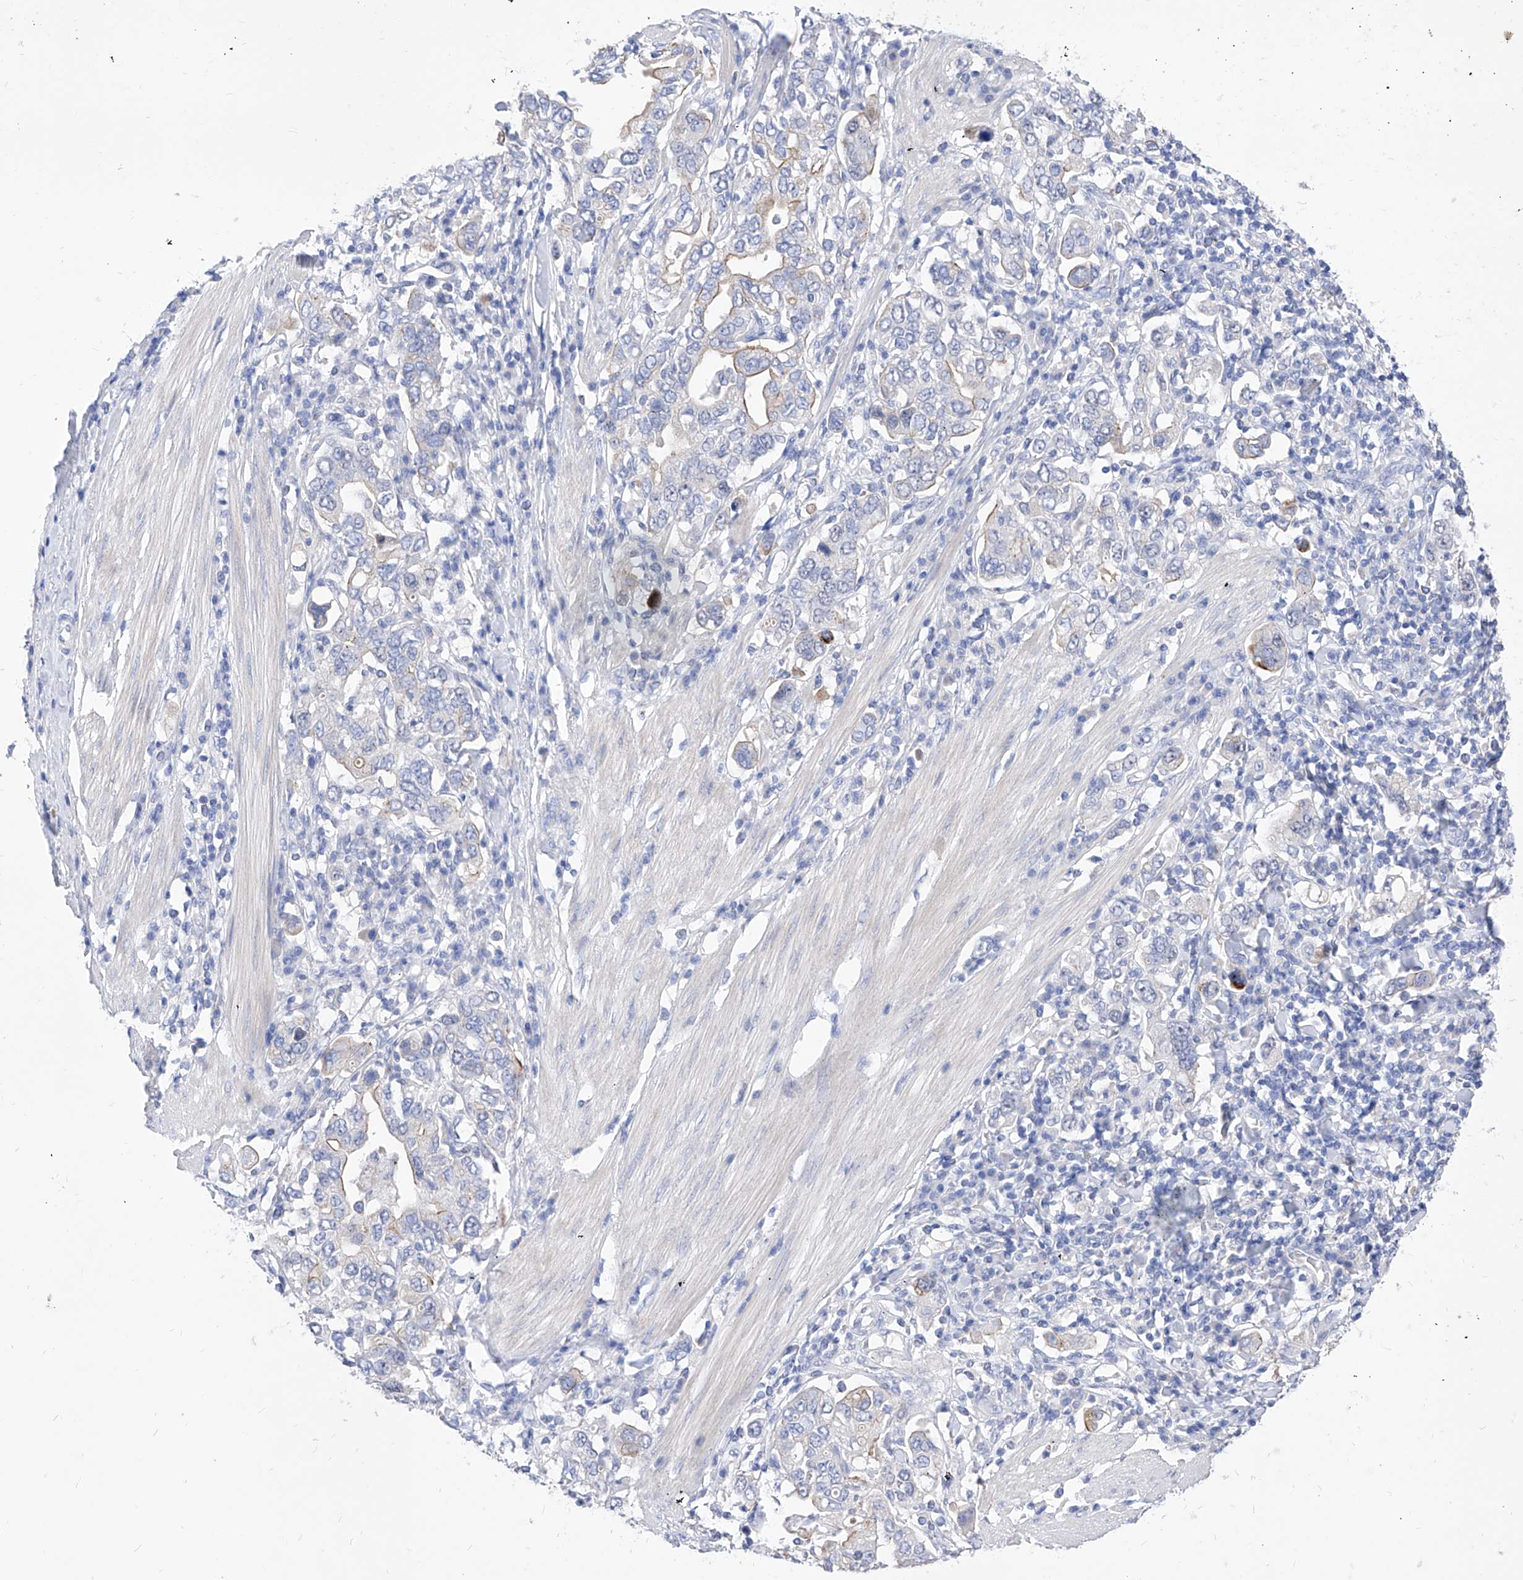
{"staining": {"intensity": "negative", "quantity": "none", "location": "none"}, "tissue": "stomach cancer", "cell_type": "Tumor cells", "image_type": "cancer", "snomed": [{"axis": "morphology", "description": "Adenocarcinoma, NOS"}, {"axis": "topography", "description": "Stomach, upper"}], "caption": "DAB (3,3'-diaminobenzidine) immunohistochemical staining of stomach adenocarcinoma shows no significant expression in tumor cells.", "gene": "VAX1", "patient": {"sex": "male", "age": 62}}